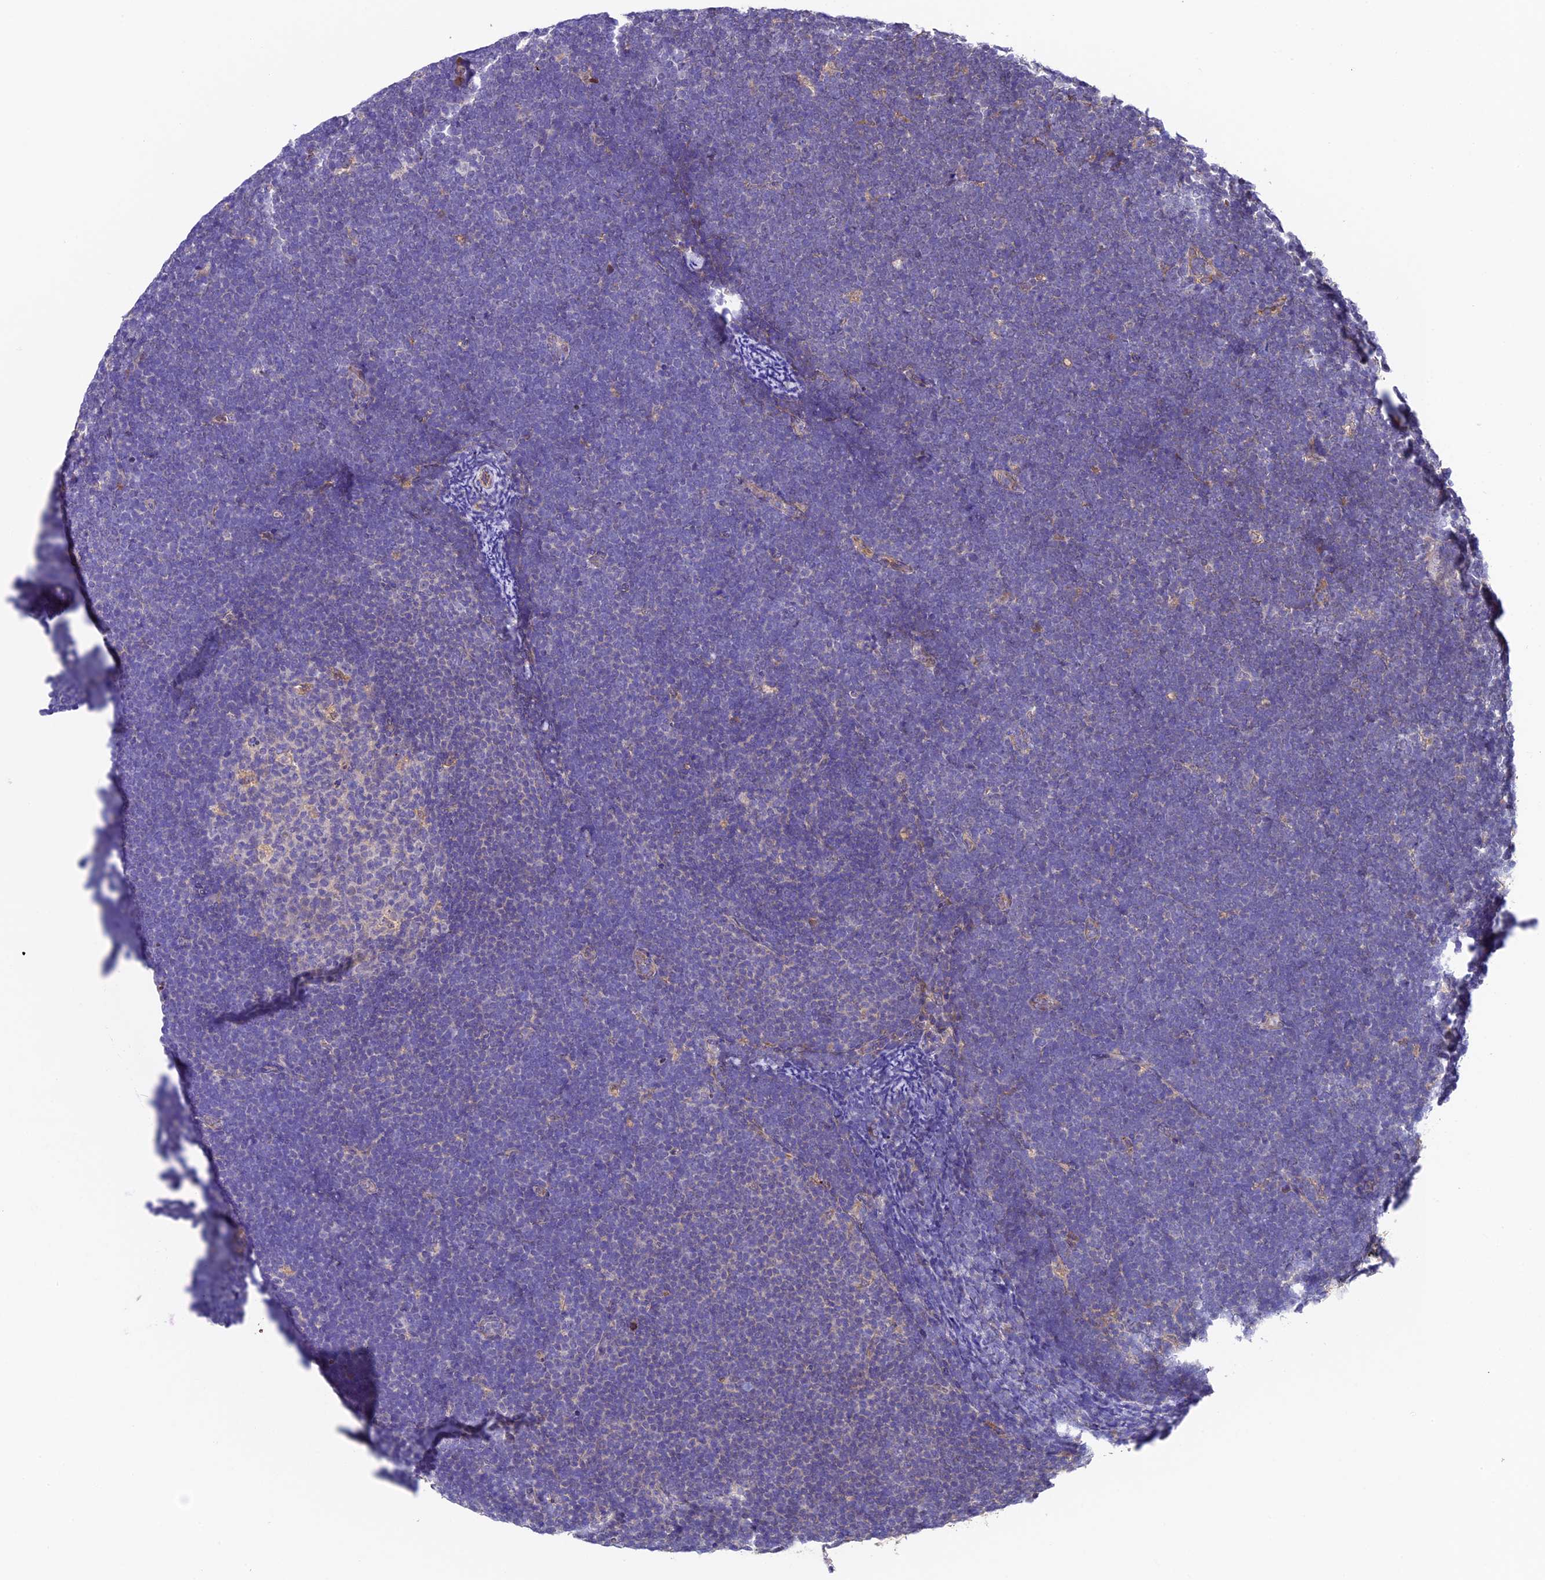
{"staining": {"intensity": "negative", "quantity": "none", "location": "none"}, "tissue": "lymphoma", "cell_type": "Tumor cells", "image_type": "cancer", "snomed": [{"axis": "morphology", "description": "Malignant lymphoma, non-Hodgkin's type, High grade"}, {"axis": "topography", "description": "Lymph node"}], "caption": "High magnification brightfield microscopy of lymphoma stained with DAB (brown) and counterstained with hematoxylin (blue): tumor cells show no significant positivity.", "gene": "LSM7", "patient": {"sex": "male", "age": 13}}